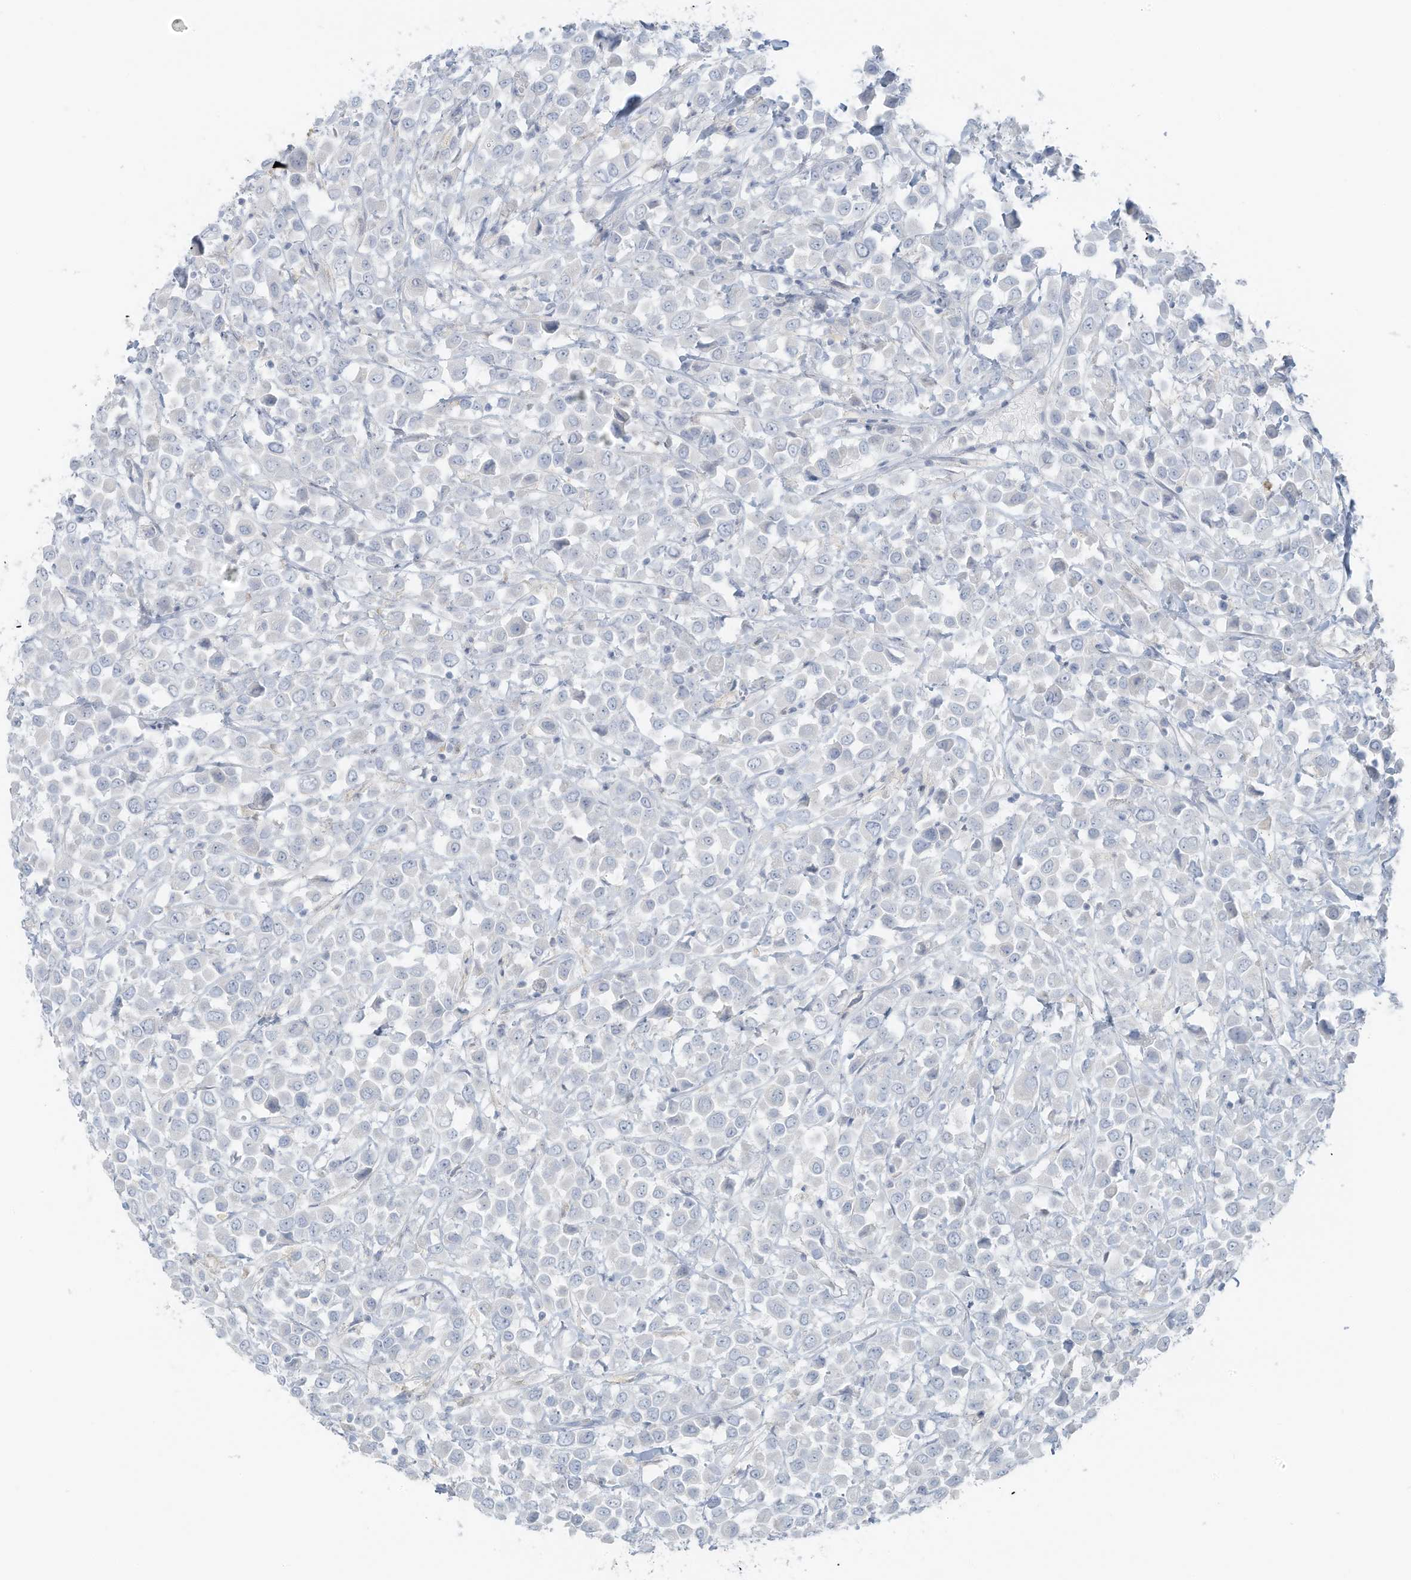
{"staining": {"intensity": "negative", "quantity": "none", "location": "none"}, "tissue": "breast cancer", "cell_type": "Tumor cells", "image_type": "cancer", "snomed": [{"axis": "morphology", "description": "Duct carcinoma"}, {"axis": "topography", "description": "Breast"}], "caption": "Human breast cancer stained for a protein using immunohistochemistry displays no positivity in tumor cells.", "gene": "SLC25A43", "patient": {"sex": "female", "age": 61}}